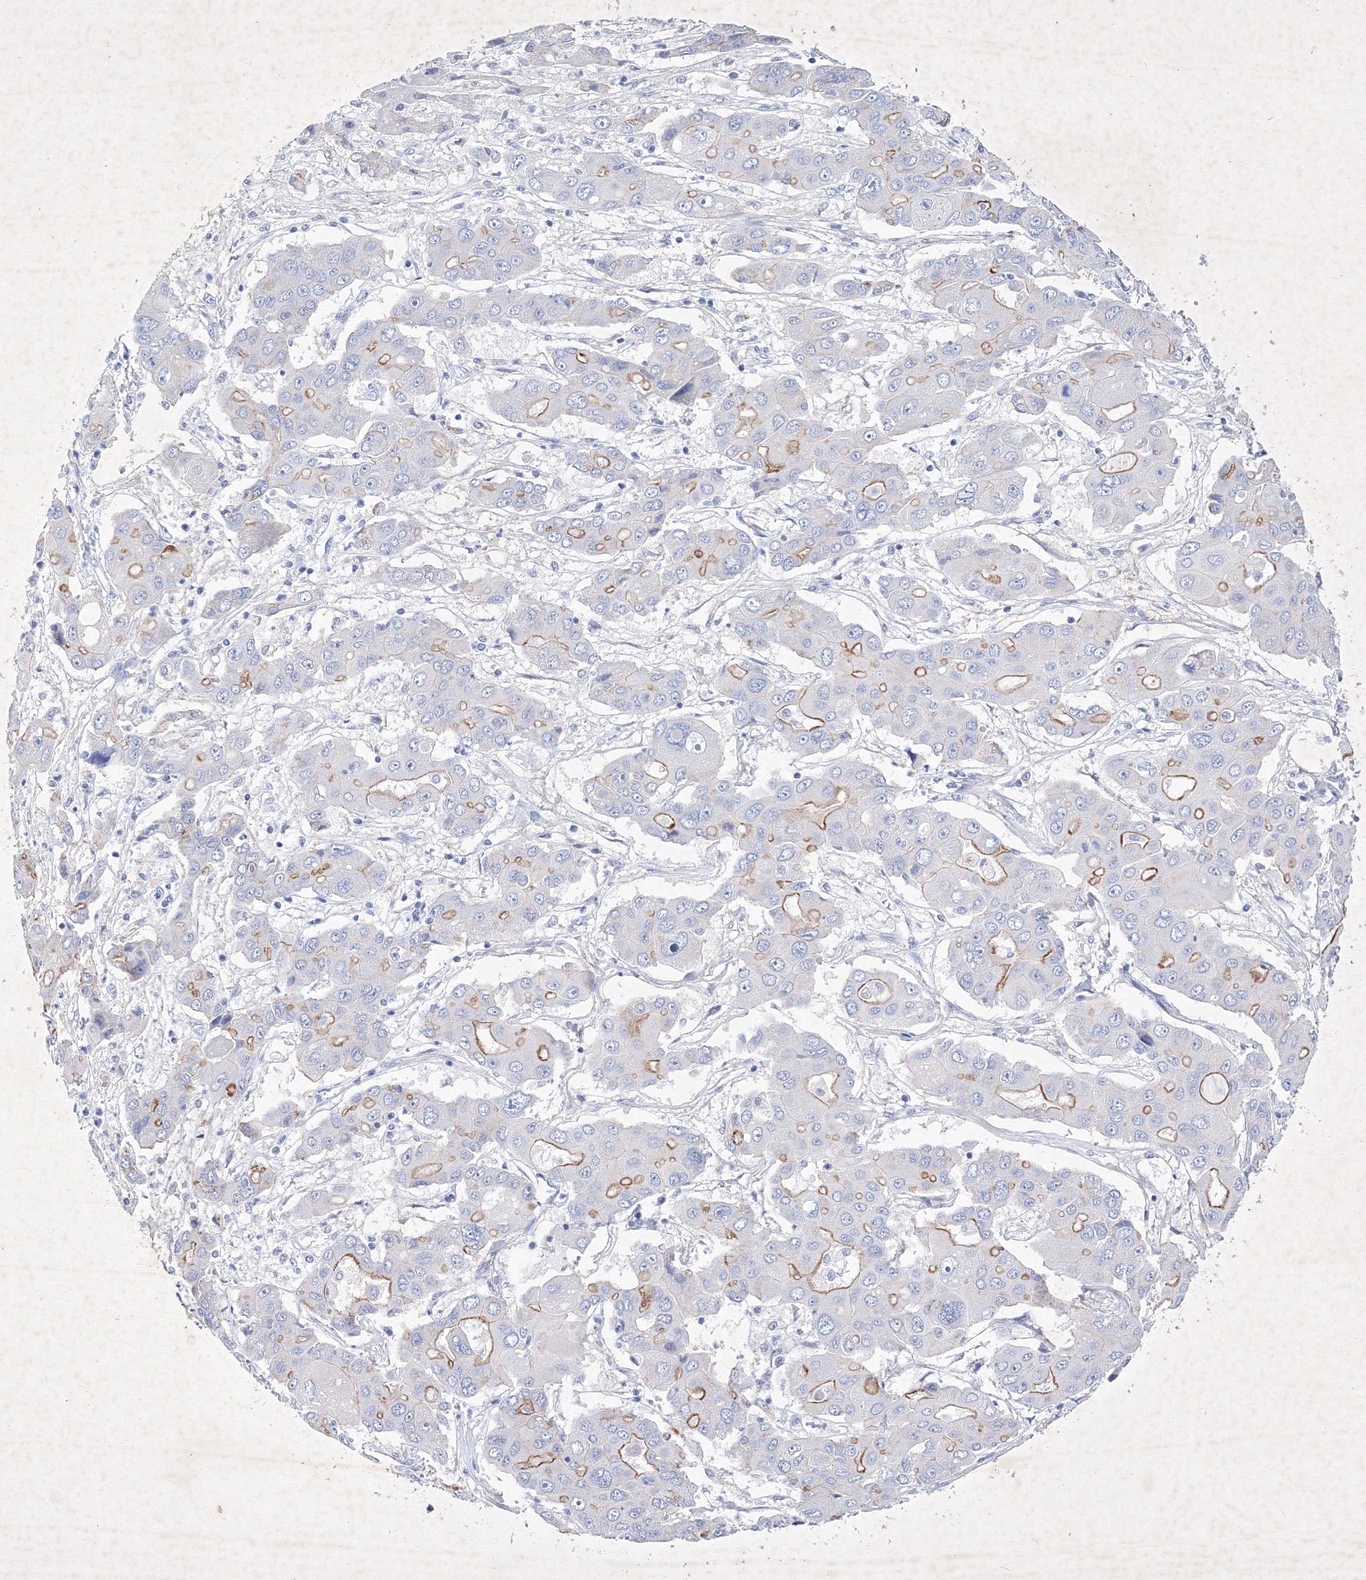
{"staining": {"intensity": "moderate", "quantity": "<25%", "location": "cytoplasmic/membranous"}, "tissue": "liver cancer", "cell_type": "Tumor cells", "image_type": "cancer", "snomed": [{"axis": "morphology", "description": "Cholangiocarcinoma"}, {"axis": "topography", "description": "Liver"}], "caption": "Liver cancer (cholangiocarcinoma) was stained to show a protein in brown. There is low levels of moderate cytoplasmic/membranous staining in approximately <25% of tumor cells. Nuclei are stained in blue.", "gene": "GPN1", "patient": {"sex": "male", "age": 67}}